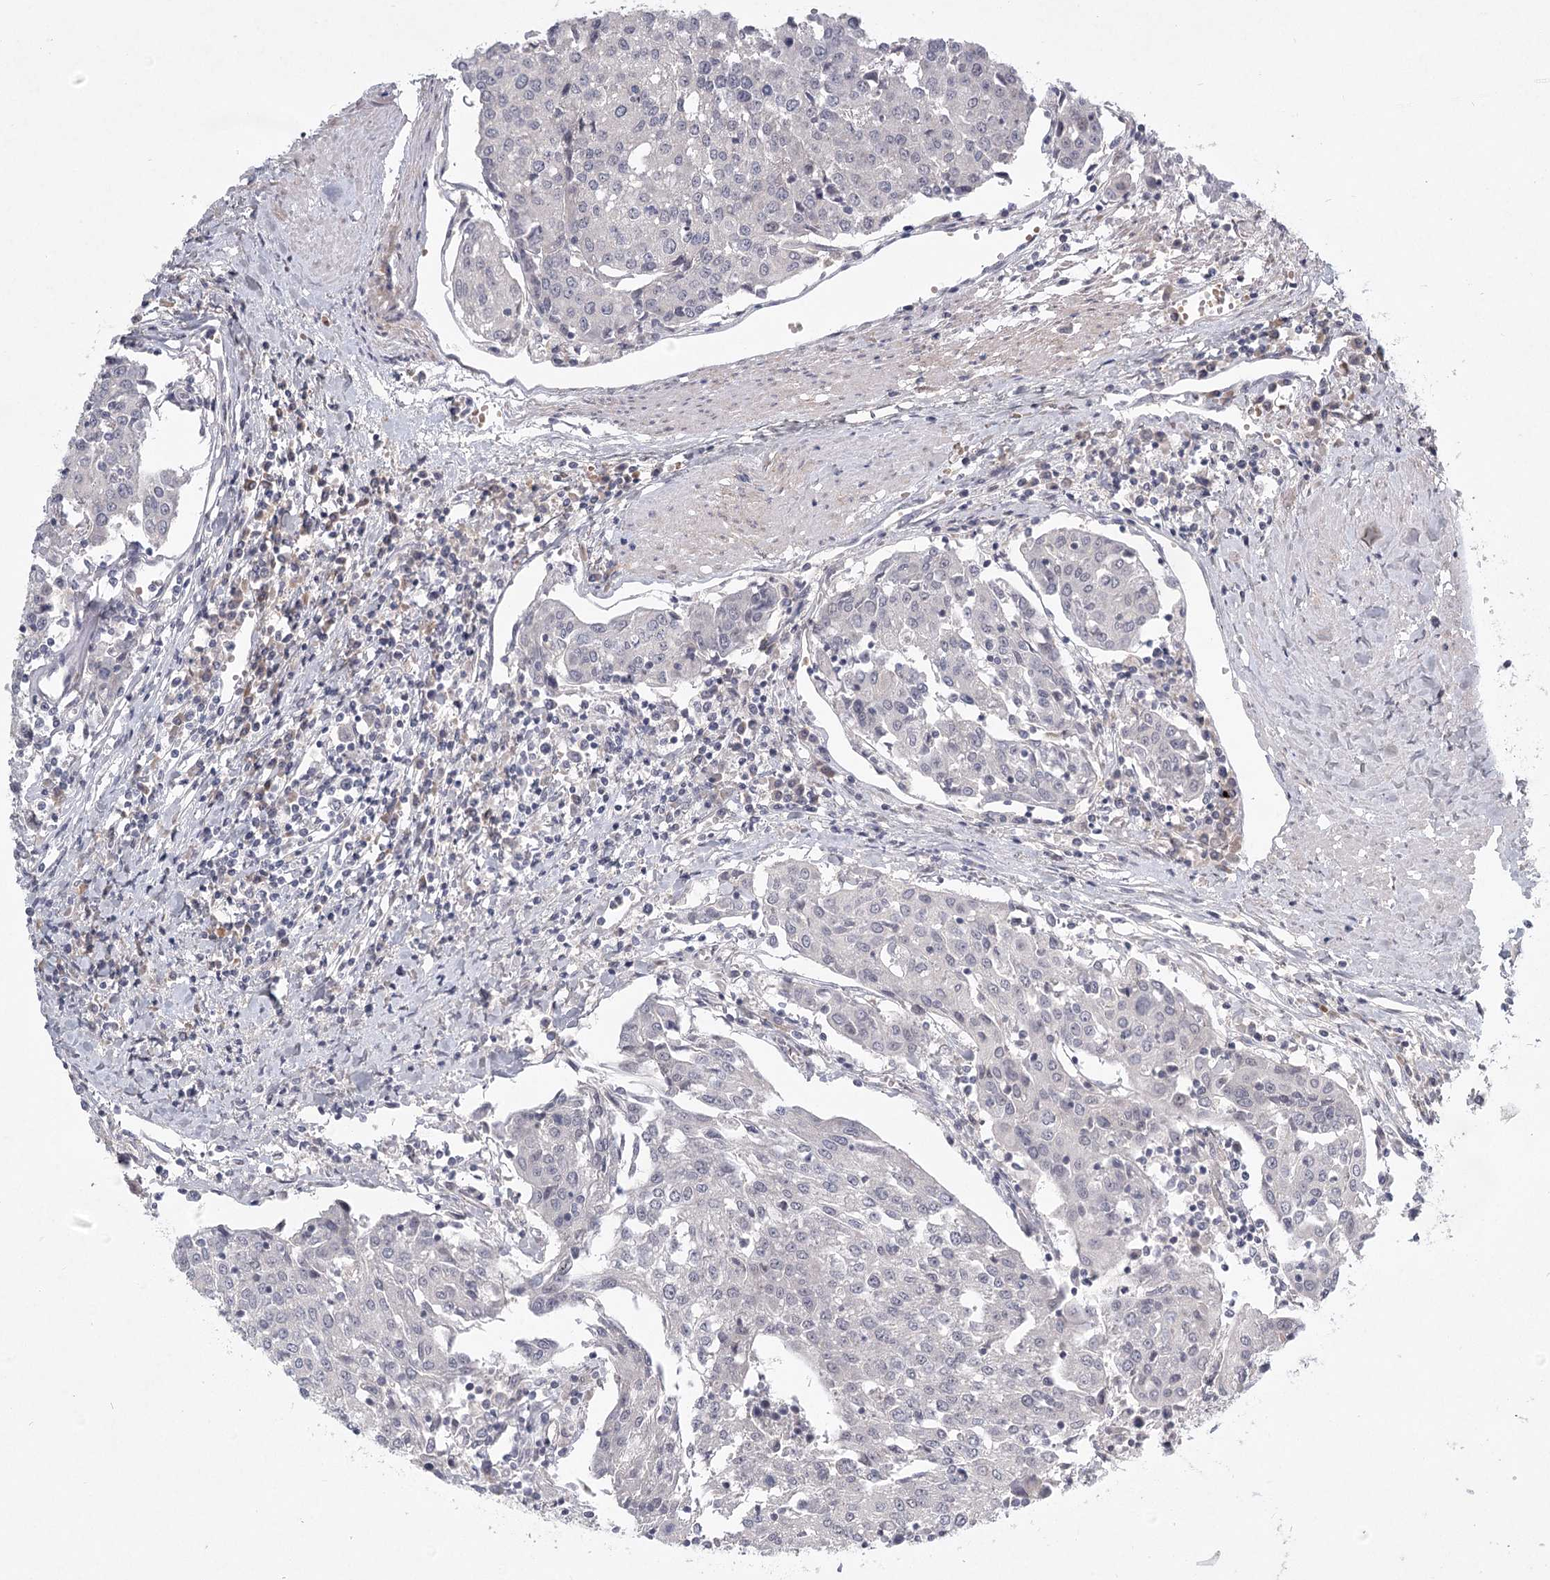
{"staining": {"intensity": "negative", "quantity": "none", "location": "none"}, "tissue": "urothelial cancer", "cell_type": "Tumor cells", "image_type": "cancer", "snomed": [{"axis": "morphology", "description": "Urothelial carcinoma, High grade"}, {"axis": "topography", "description": "Urinary bladder"}], "caption": "This photomicrograph is of urothelial carcinoma (high-grade) stained with immunohistochemistry to label a protein in brown with the nuclei are counter-stained blue. There is no expression in tumor cells. (Stains: DAB (3,3'-diaminobenzidine) immunohistochemistry with hematoxylin counter stain, Microscopy: brightfield microscopy at high magnification).", "gene": "MEPE", "patient": {"sex": "female", "age": 85}}